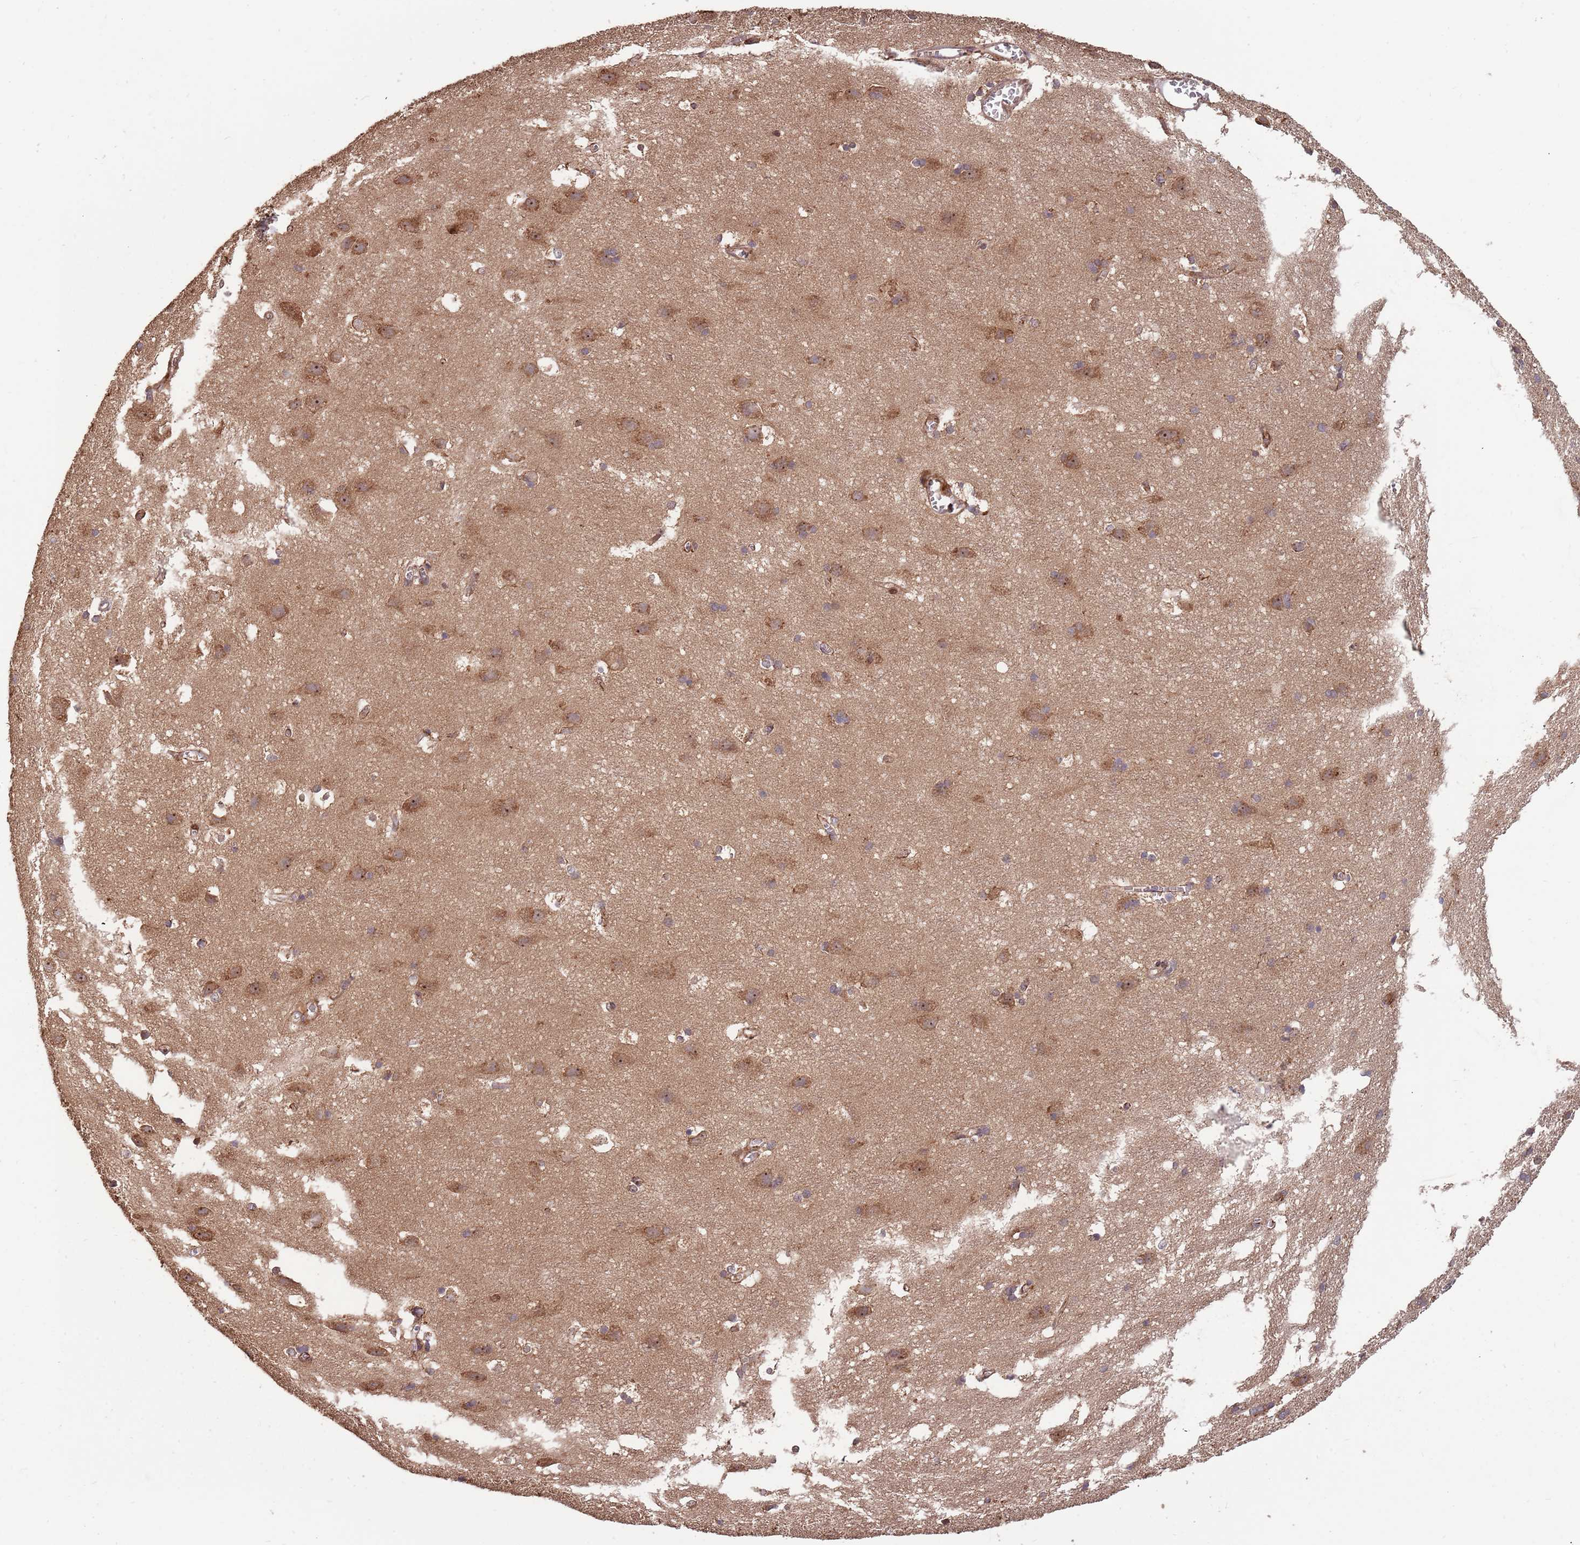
{"staining": {"intensity": "moderate", "quantity": ">75%", "location": "cytoplasmic/membranous"}, "tissue": "cerebral cortex", "cell_type": "Endothelial cells", "image_type": "normal", "snomed": [{"axis": "morphology", "description": "Normal tissue, NOS"}, {"axis": "topography", "description": "Cerebral cortex"}], "caption": "Immunohistochemistry of unremarkable cerebral cortex demonstrates medium levels of moderate cytoplasmic/membranous expression in about >75% of endothelial cells.", "gene": "ZNF428", "patient": {"sex": "male", "age": 54}}